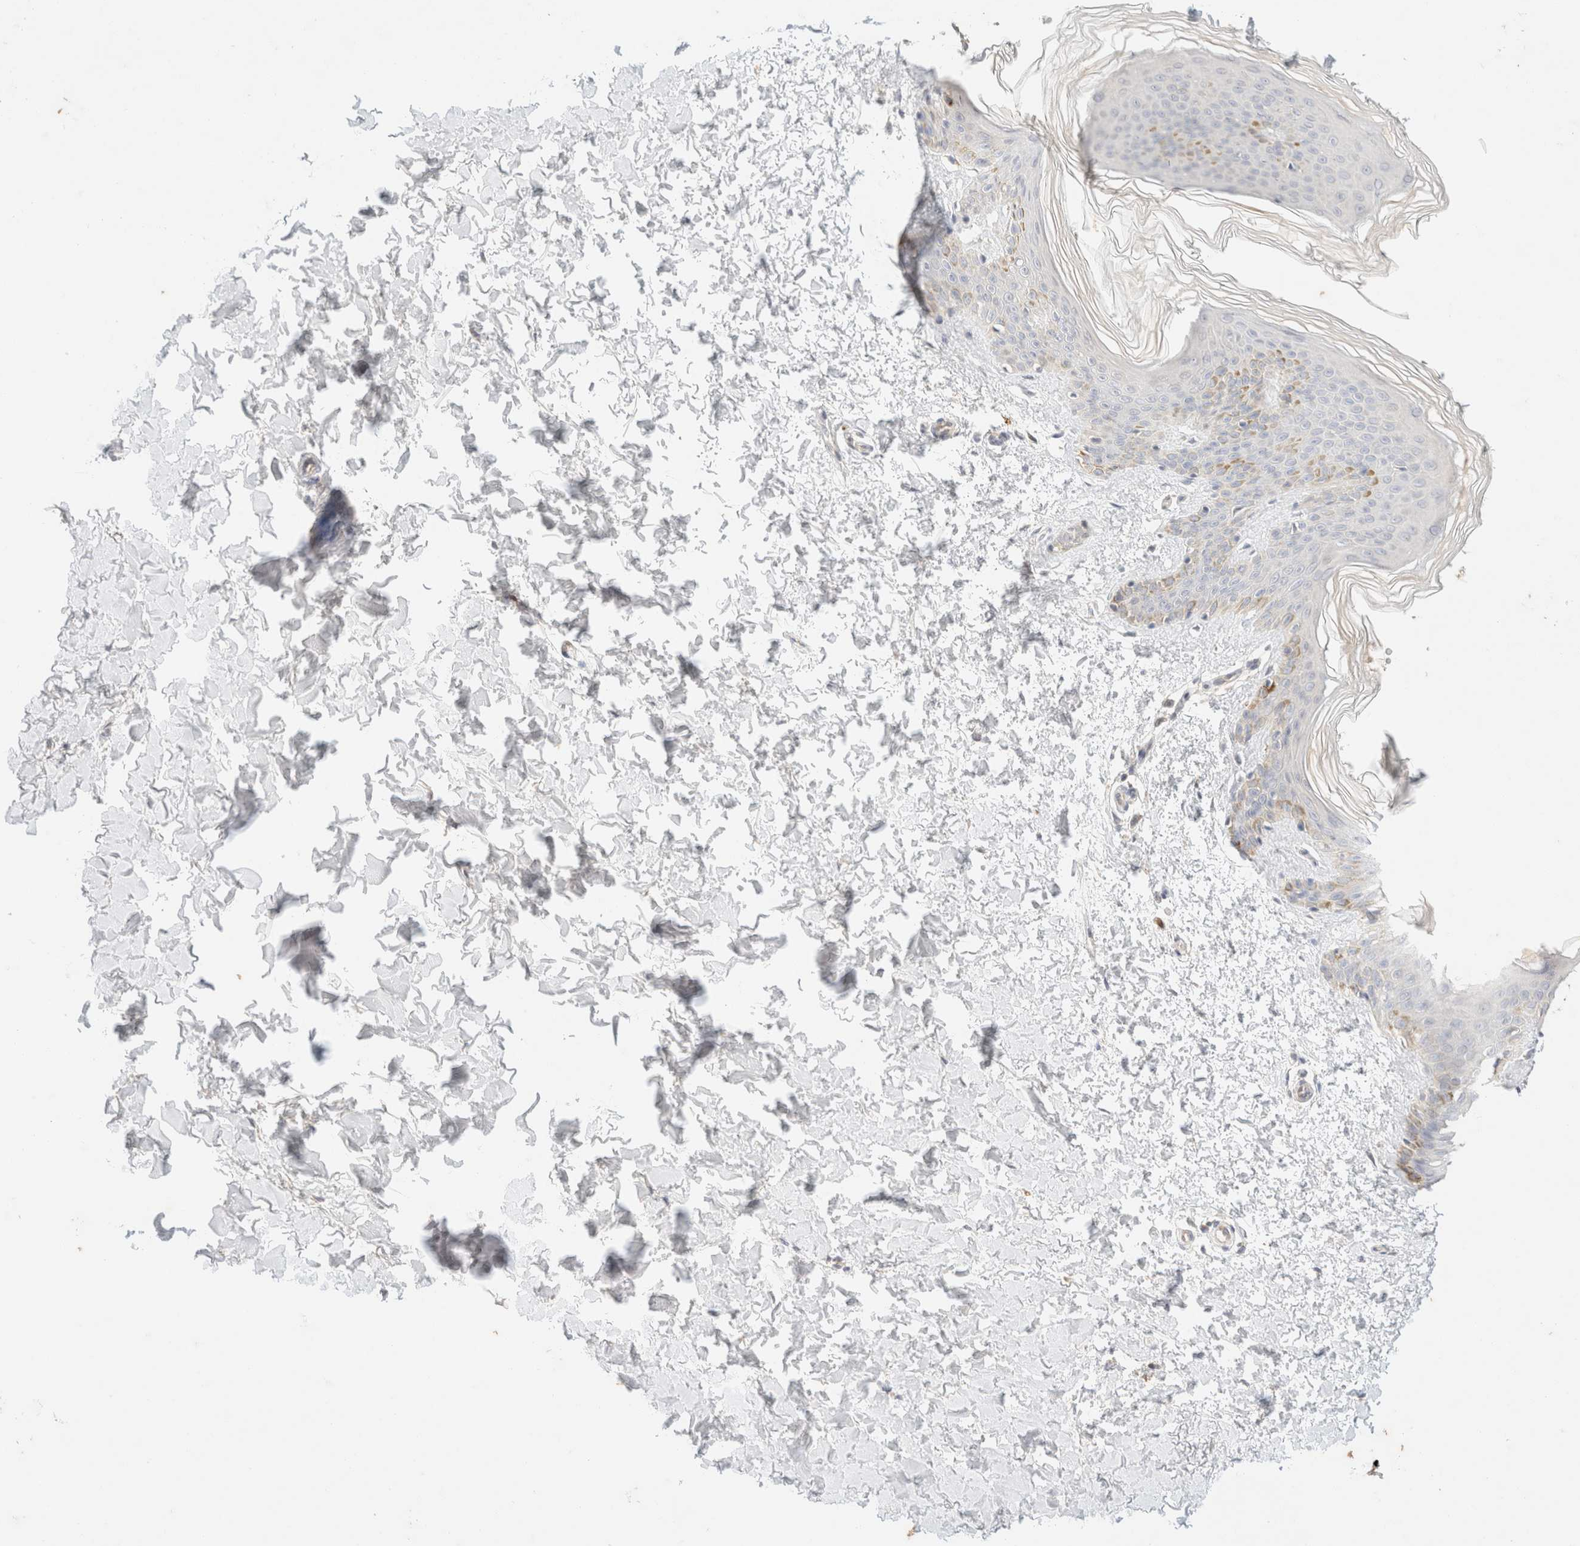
{"staining": {"intensity": "weak", "quantity": "25%-75%", "location": "cytoplasmic/membranous"}, "tissue": "skin", "cell_type": "Fibroblasts", "image_type": "normal", "snomed": [{"axis": "morphology", "description": "Normal tissue, NOS"}, {"axis": "morphology", "description": "Neoplasm, benign, NOS"}, {"axis": "topography", "description": "Skin"}, {"axis": "topography", "description": "Soft tissue"}], "caption": "Weak cytoplasmic/membranous staining for a protein is present in approximately 25%-75% of fibroblasts of benign skin using immunohistochemistry (IHC).", "gene": "SNTB1", "patient": {"sex": "male", "age": 26}}